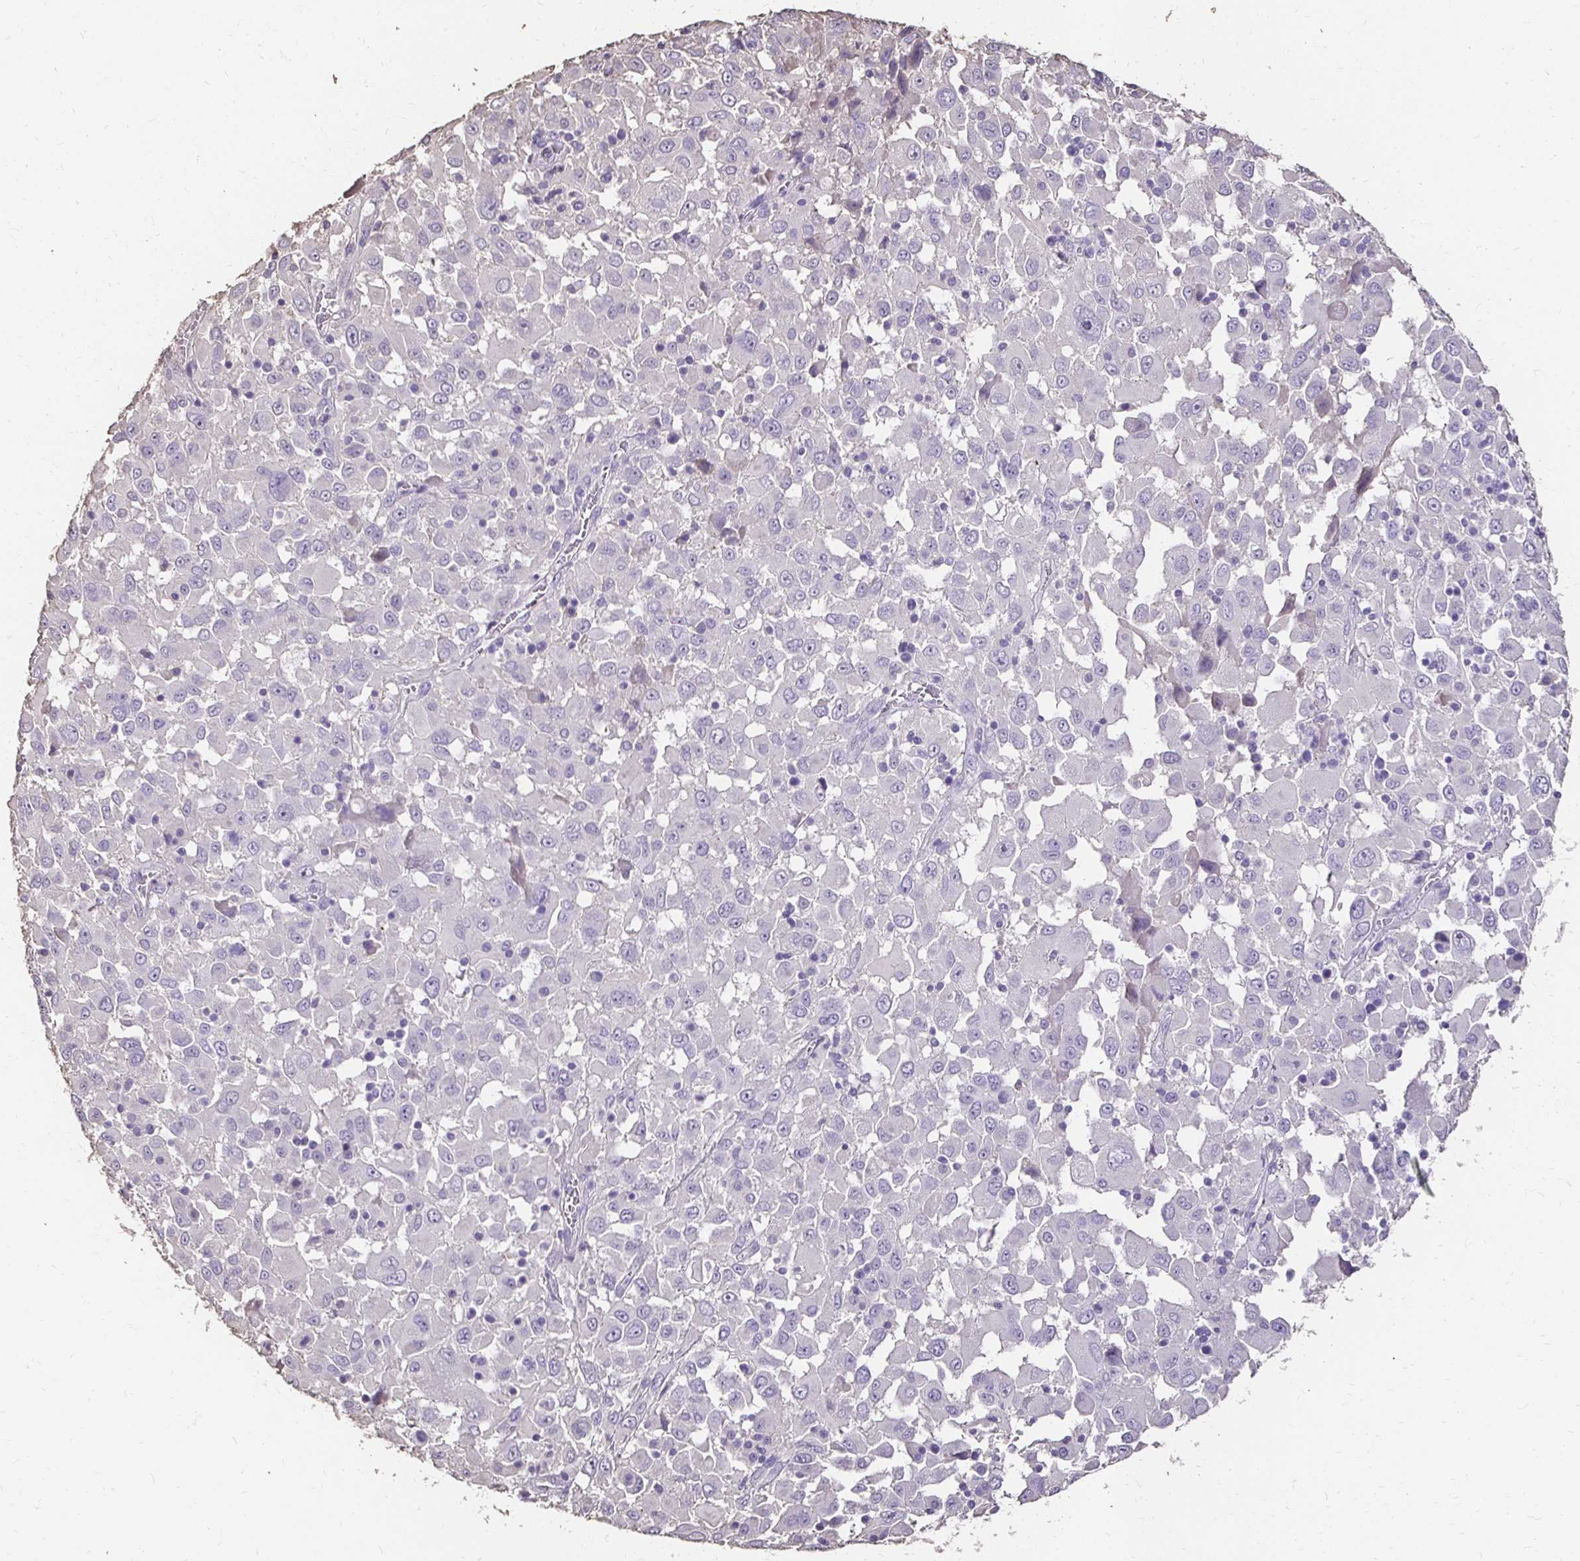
{"staining": {"intensity": "negative", "quantity": "none", "location": "none"}, "tissue": "melanoma", "cell_type": "Tumor cells", "image_type": "cancer", "snomed": [{"axis": "morphology", "description": "Malignant melanoma, Metastatic site"}, {"axis": "topography", "description": "Soft tissue"}], "caption": "The micrograph reveals no staining of tumor cells in malignant melanoma (metastatic site).", "gene": "UGT1A6", "patient": {"sex": "male", "age": 50}}